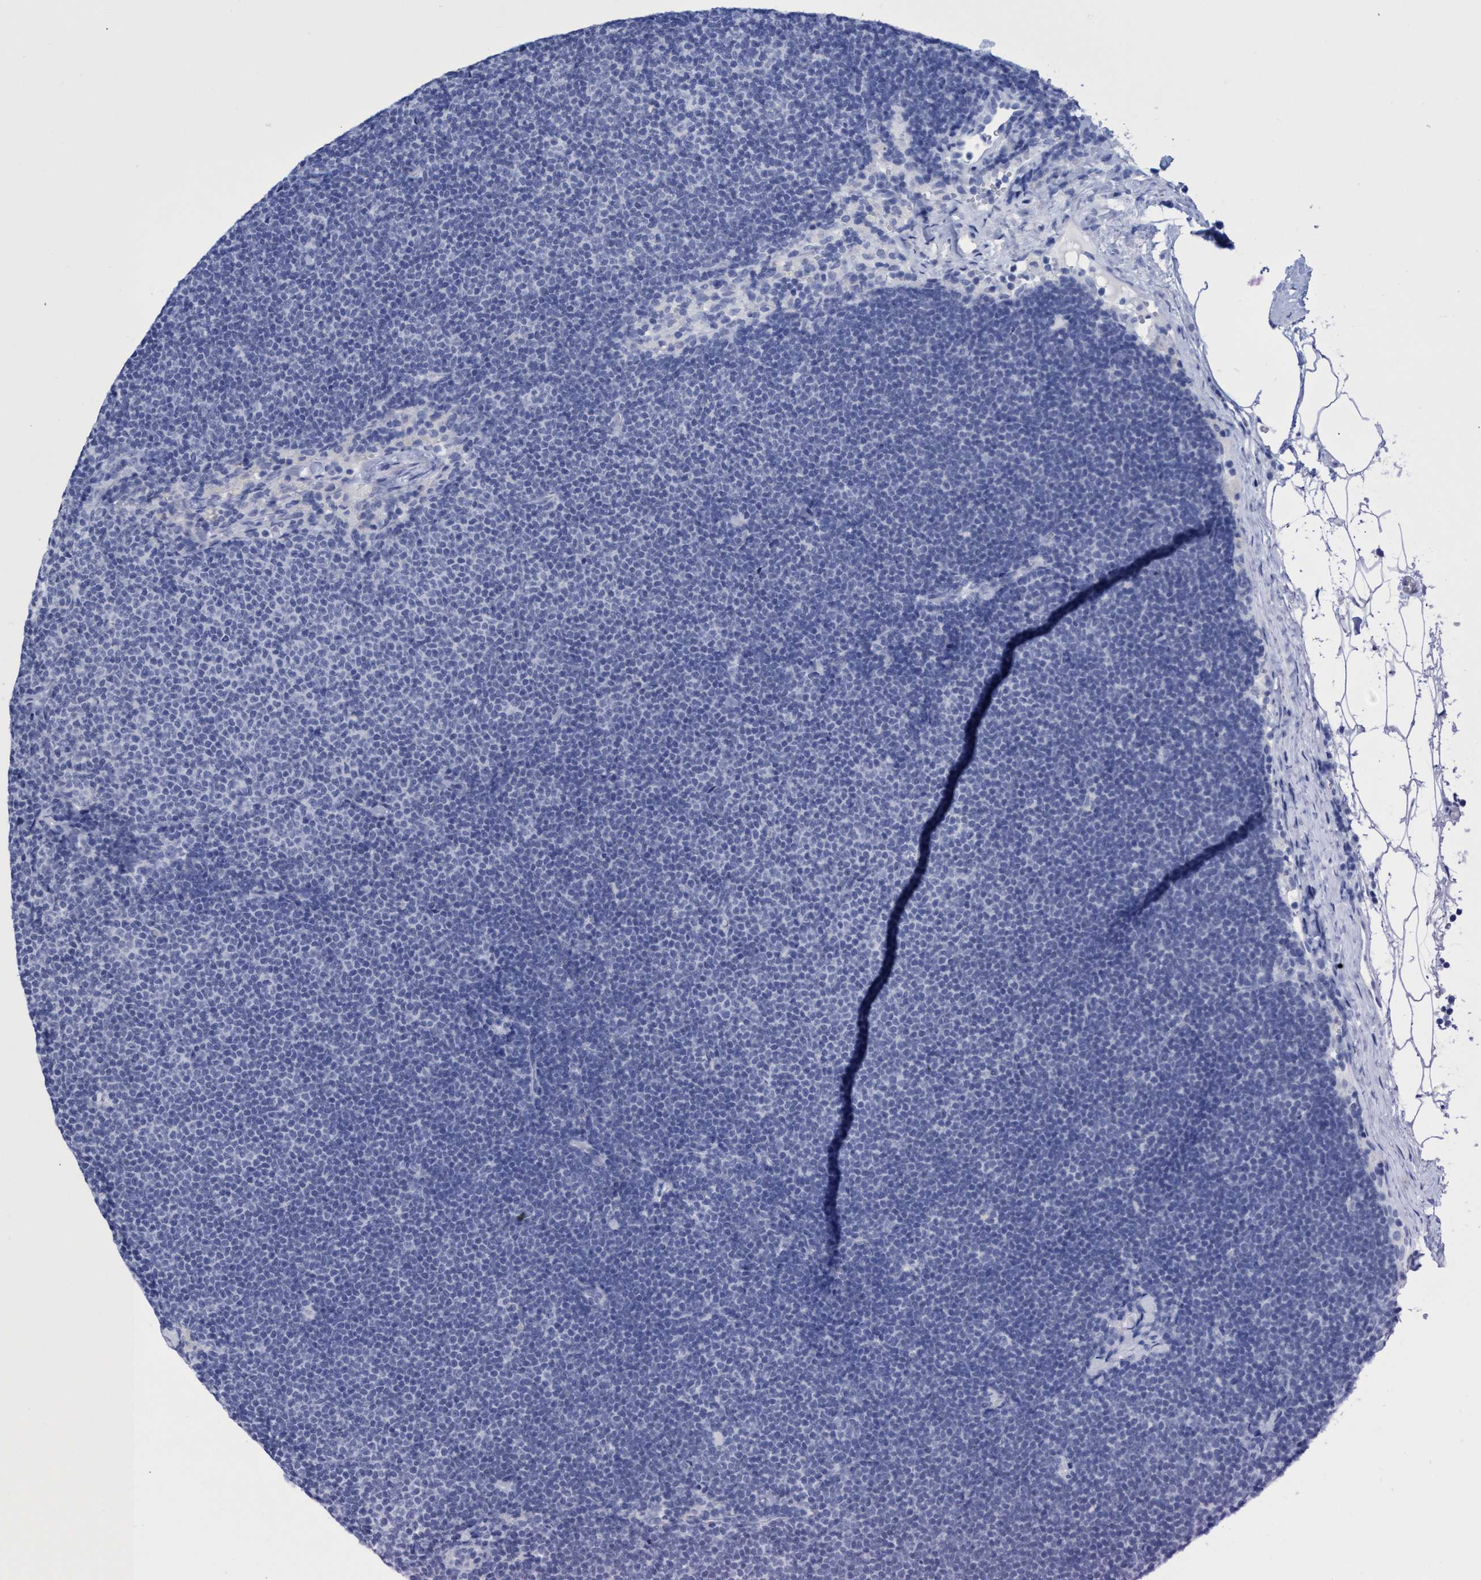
{"staining": {"intensity": "negative", "quantity": "none", "location": "none"}, "tissue": "lymphoma", "cell_type": "Tumor cells", "image_type": "cancer", "snomed": [{"axis": "morphology", "description": "Malignant lymphoma, non-Hodgkin's type, Low grade"}, {"axis": "topography", "description": "Lymph node"}], "caption": "The image demonstrates no significant expression in tumor cells of lymphoma.", "gene": "INSL6", "patient": {"sex": "female", "age": 53}}